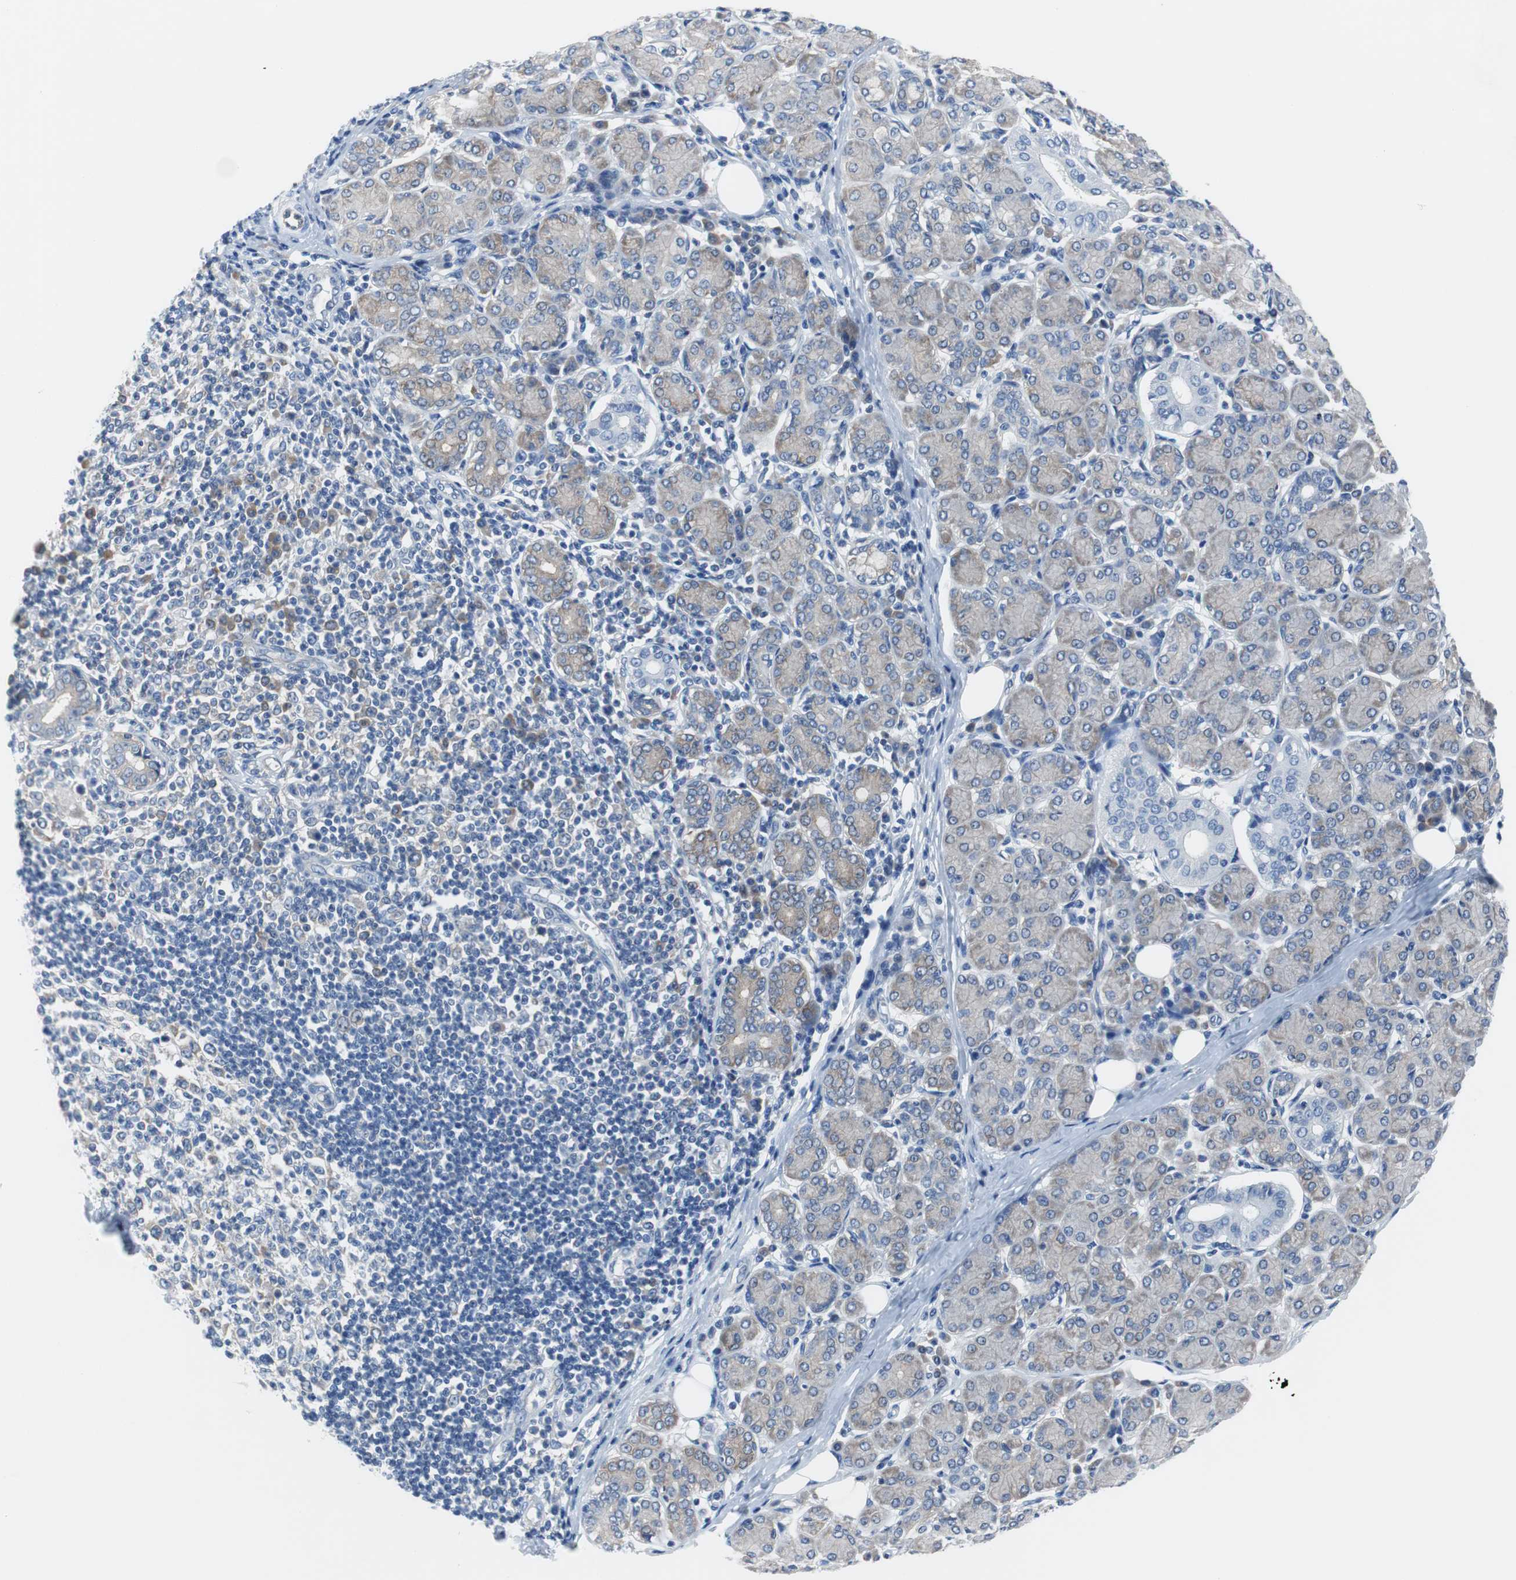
{"staining": {"intensity": "weak", "quantity": "25%-75%", "location": "cytoplasmic/membranous"}, "tissue": "salivary gland", "cell_type": "Glandular cells", "image_type": "normal", "snomed": [{"axis": "morphology", "description": "Normal tissue, NOS"}, {"axis": "morphology", "description": "Inflammation, NOS"}, {"axis": "topography", "description": "Lymph node"}, {"axis": "topography", "description": "Salivary gland"}], "caption": "Immunohistochemistry (IHC) of benign salivary gland exhibits low levels of weak cytoplasmic/membranous staining in approximately 25%-75% of glandular cells.", "gene": "EEF2K", "patient": {"sex": "male", "age": 3}}